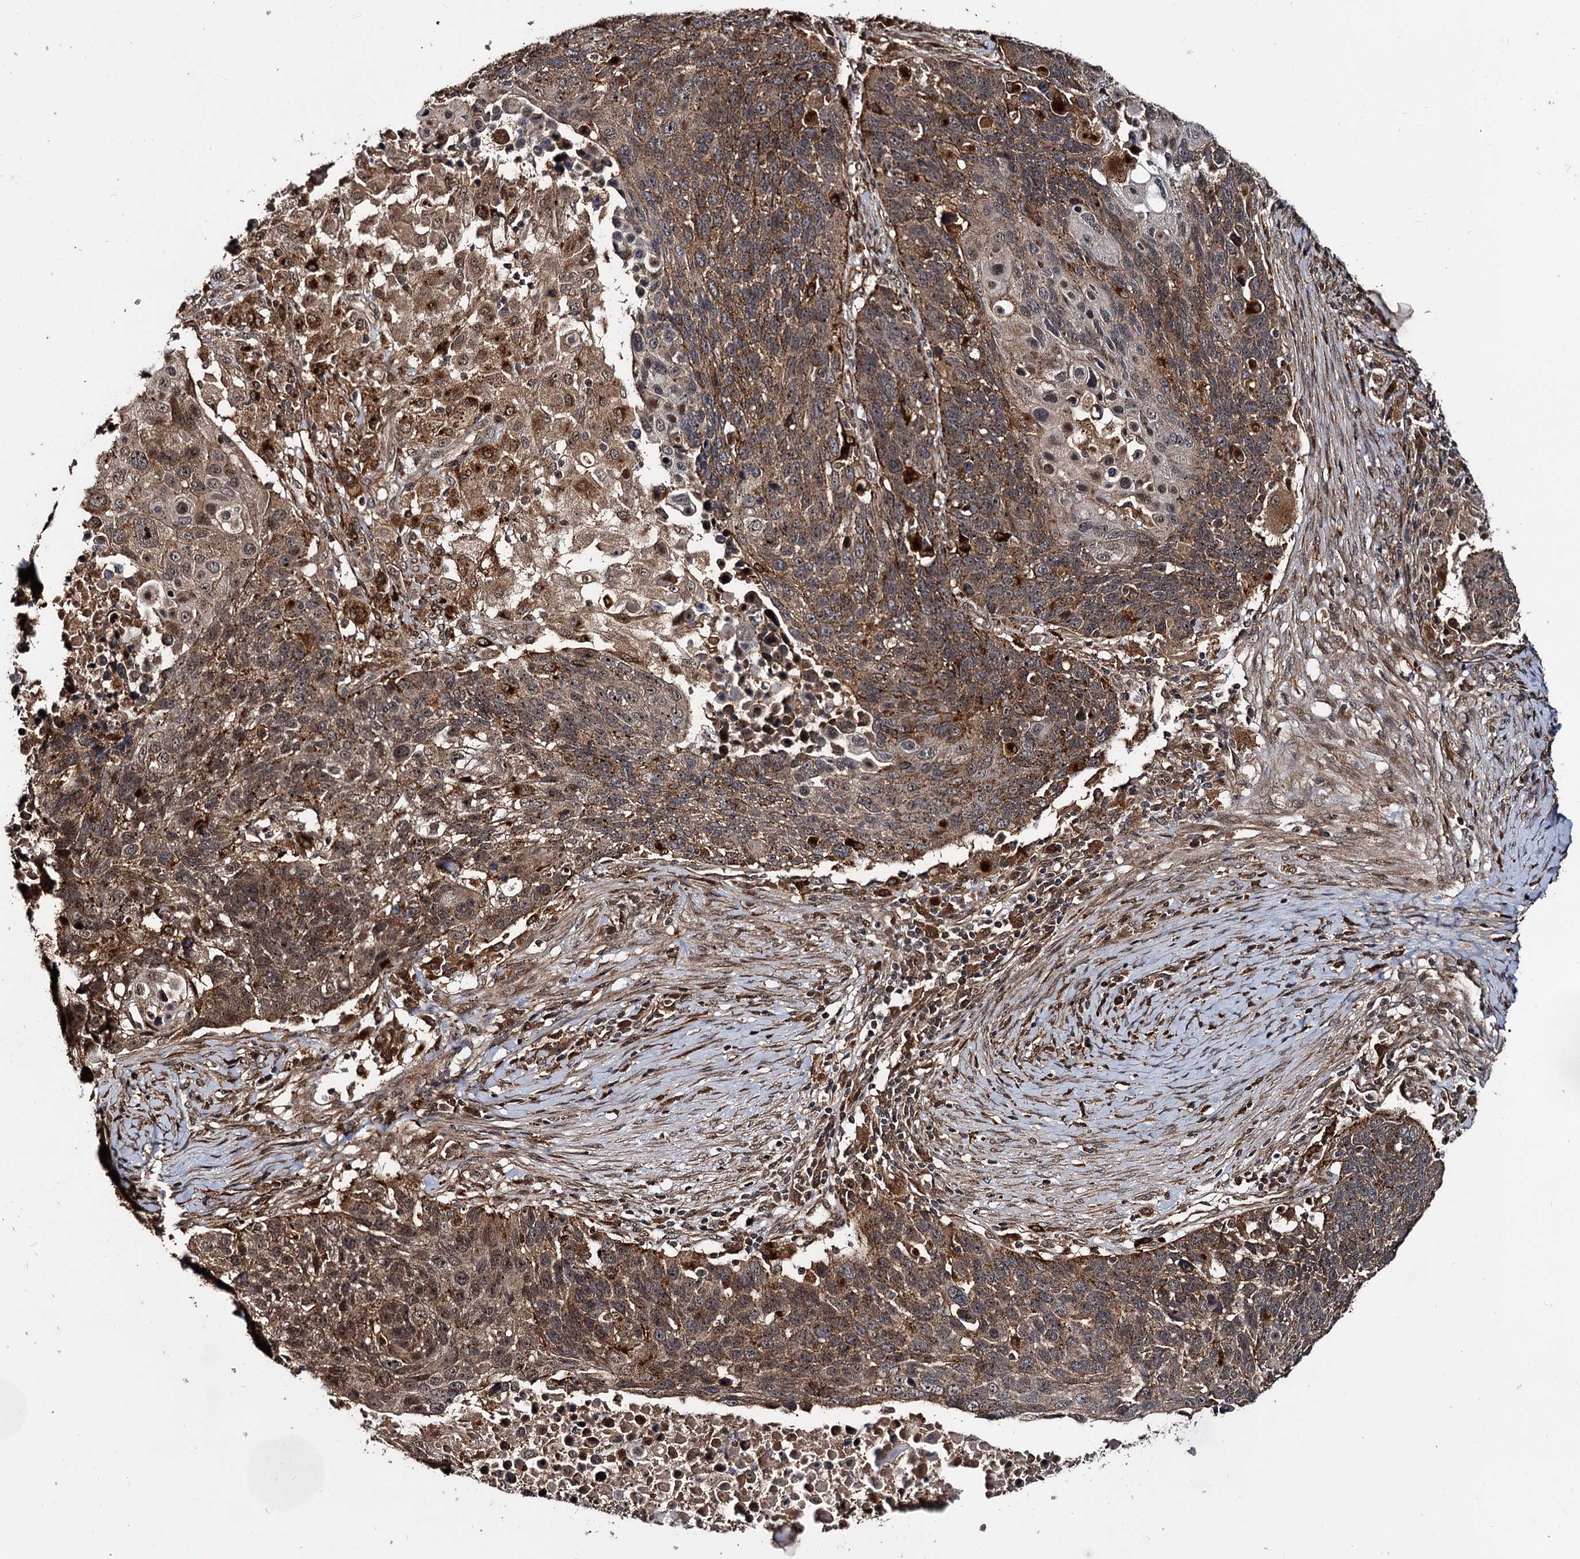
{"staining": {"intensity": "moderate", "quantity": ">75%", "location": "cytoplasmic/membranous"}, "tissue": "lung cancer", "cell_type": "Tumor cells", "image_type": "cancer", "snomed": [{"axis": "morphology", "description": "Normal tissue, NOS"}, {"axis": "morphology", "description": "Squamous cell carcinoma, NOS"}, {"axis": "topography", "description": "Lymph node"}, {"axis": "topography", "description": "Lung"}], "caption": "A histopathology image showing moderate cytoplasmic/membranous staining in approximately >75% of tumor cells in lung cancer, as visualized by brown immunohistochemical staining.", "gene": "CEP192", "patient": {"sex": "male", "age": 66}}